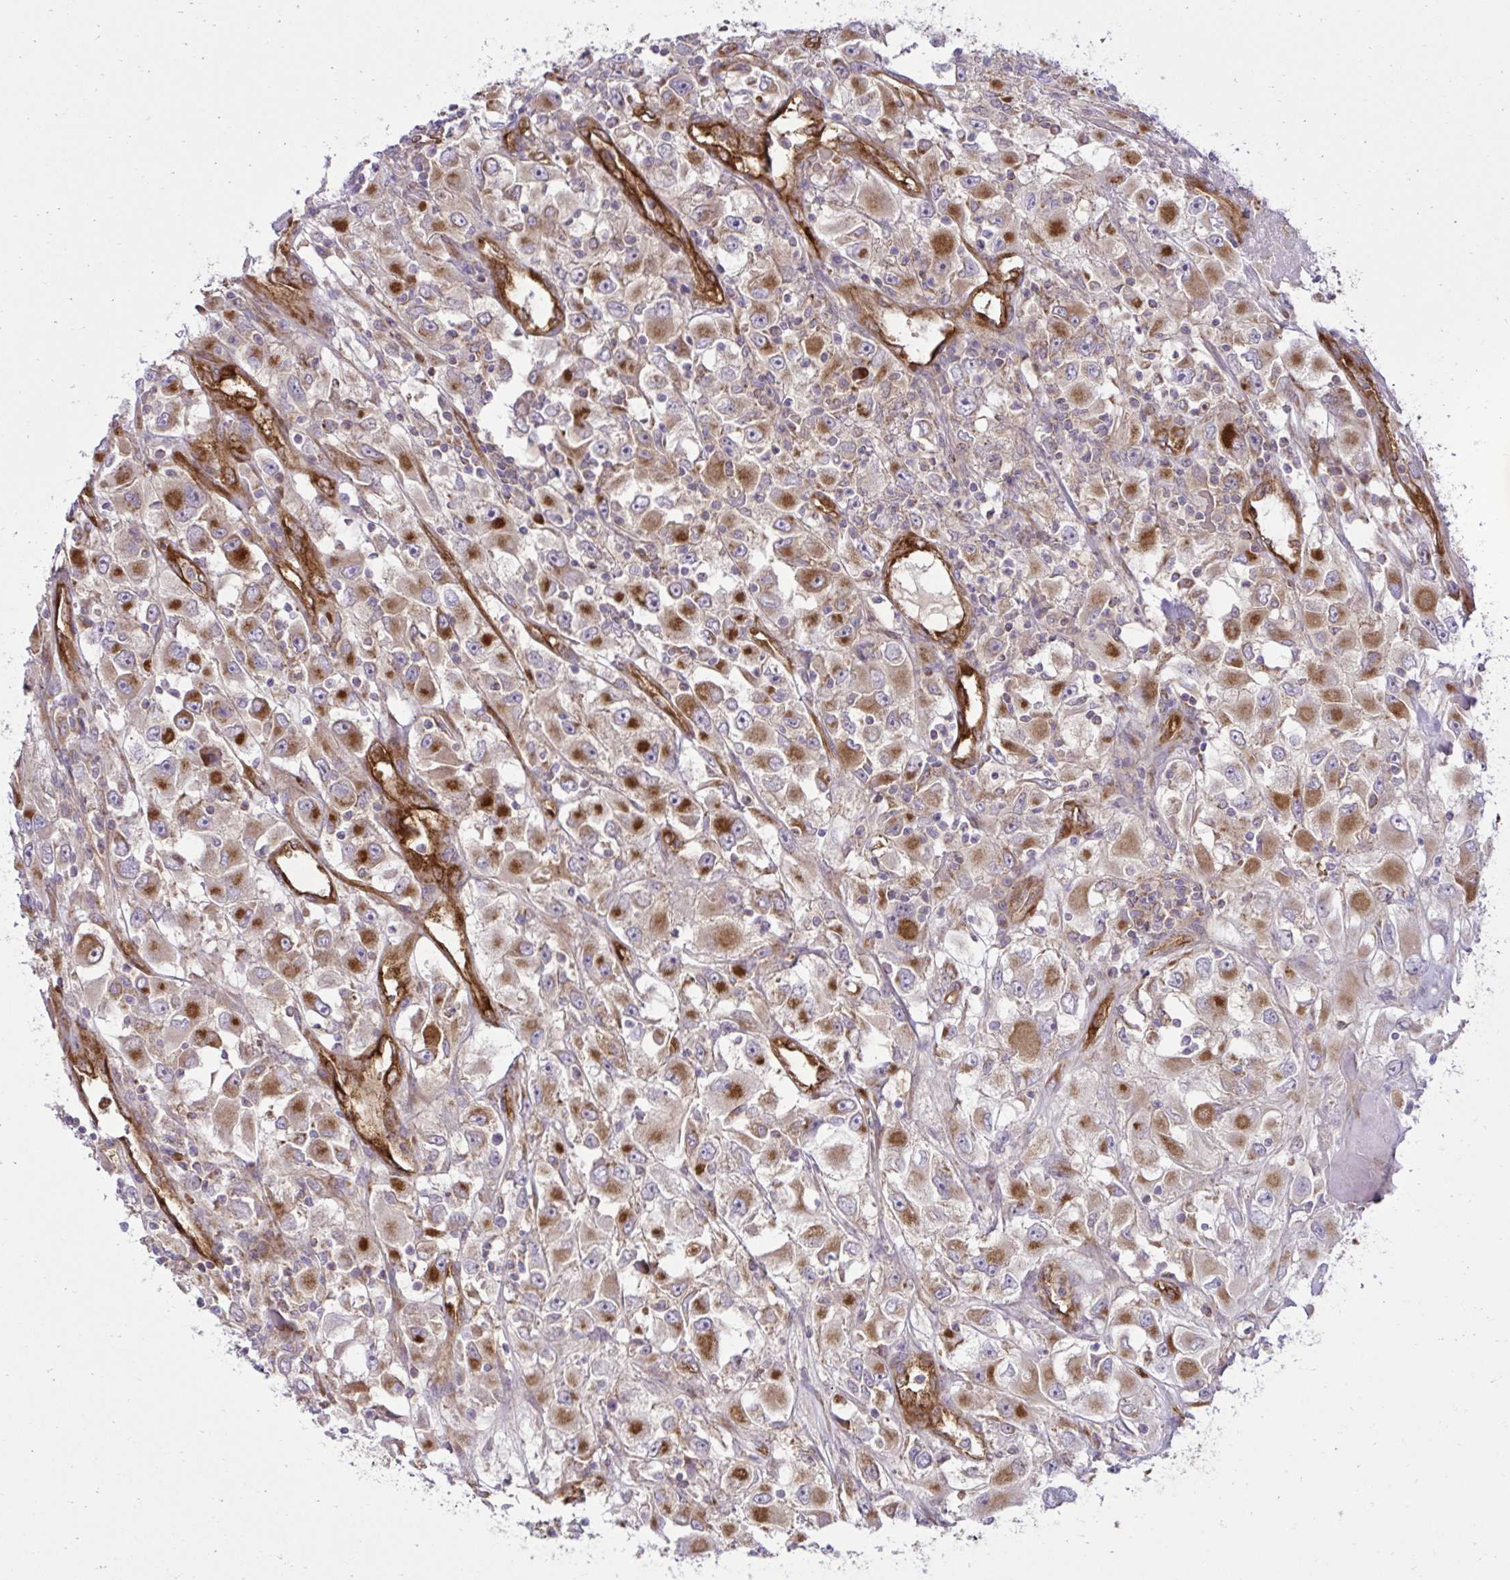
{"staining": {"intensity": "moderate", "quantity": ">75%", "location": "cytoplasmic/membranous"}, "tissue": "renal cancer", "cell_type": "Tumor cells", "image_type": "cancer", "snomed": [{"axis": "morphology", "description": "Adenocarcinoma, NOS"}, {"axis": "topography", "description": "Kidney"}], "caption": "Renal adenocarcinoma stained for a protein exhibits moderate cytoplasmic/membranous positivity in tumor cells.", "gene": "LIMS1", "patient": {"sex": "female", "age": 52}}